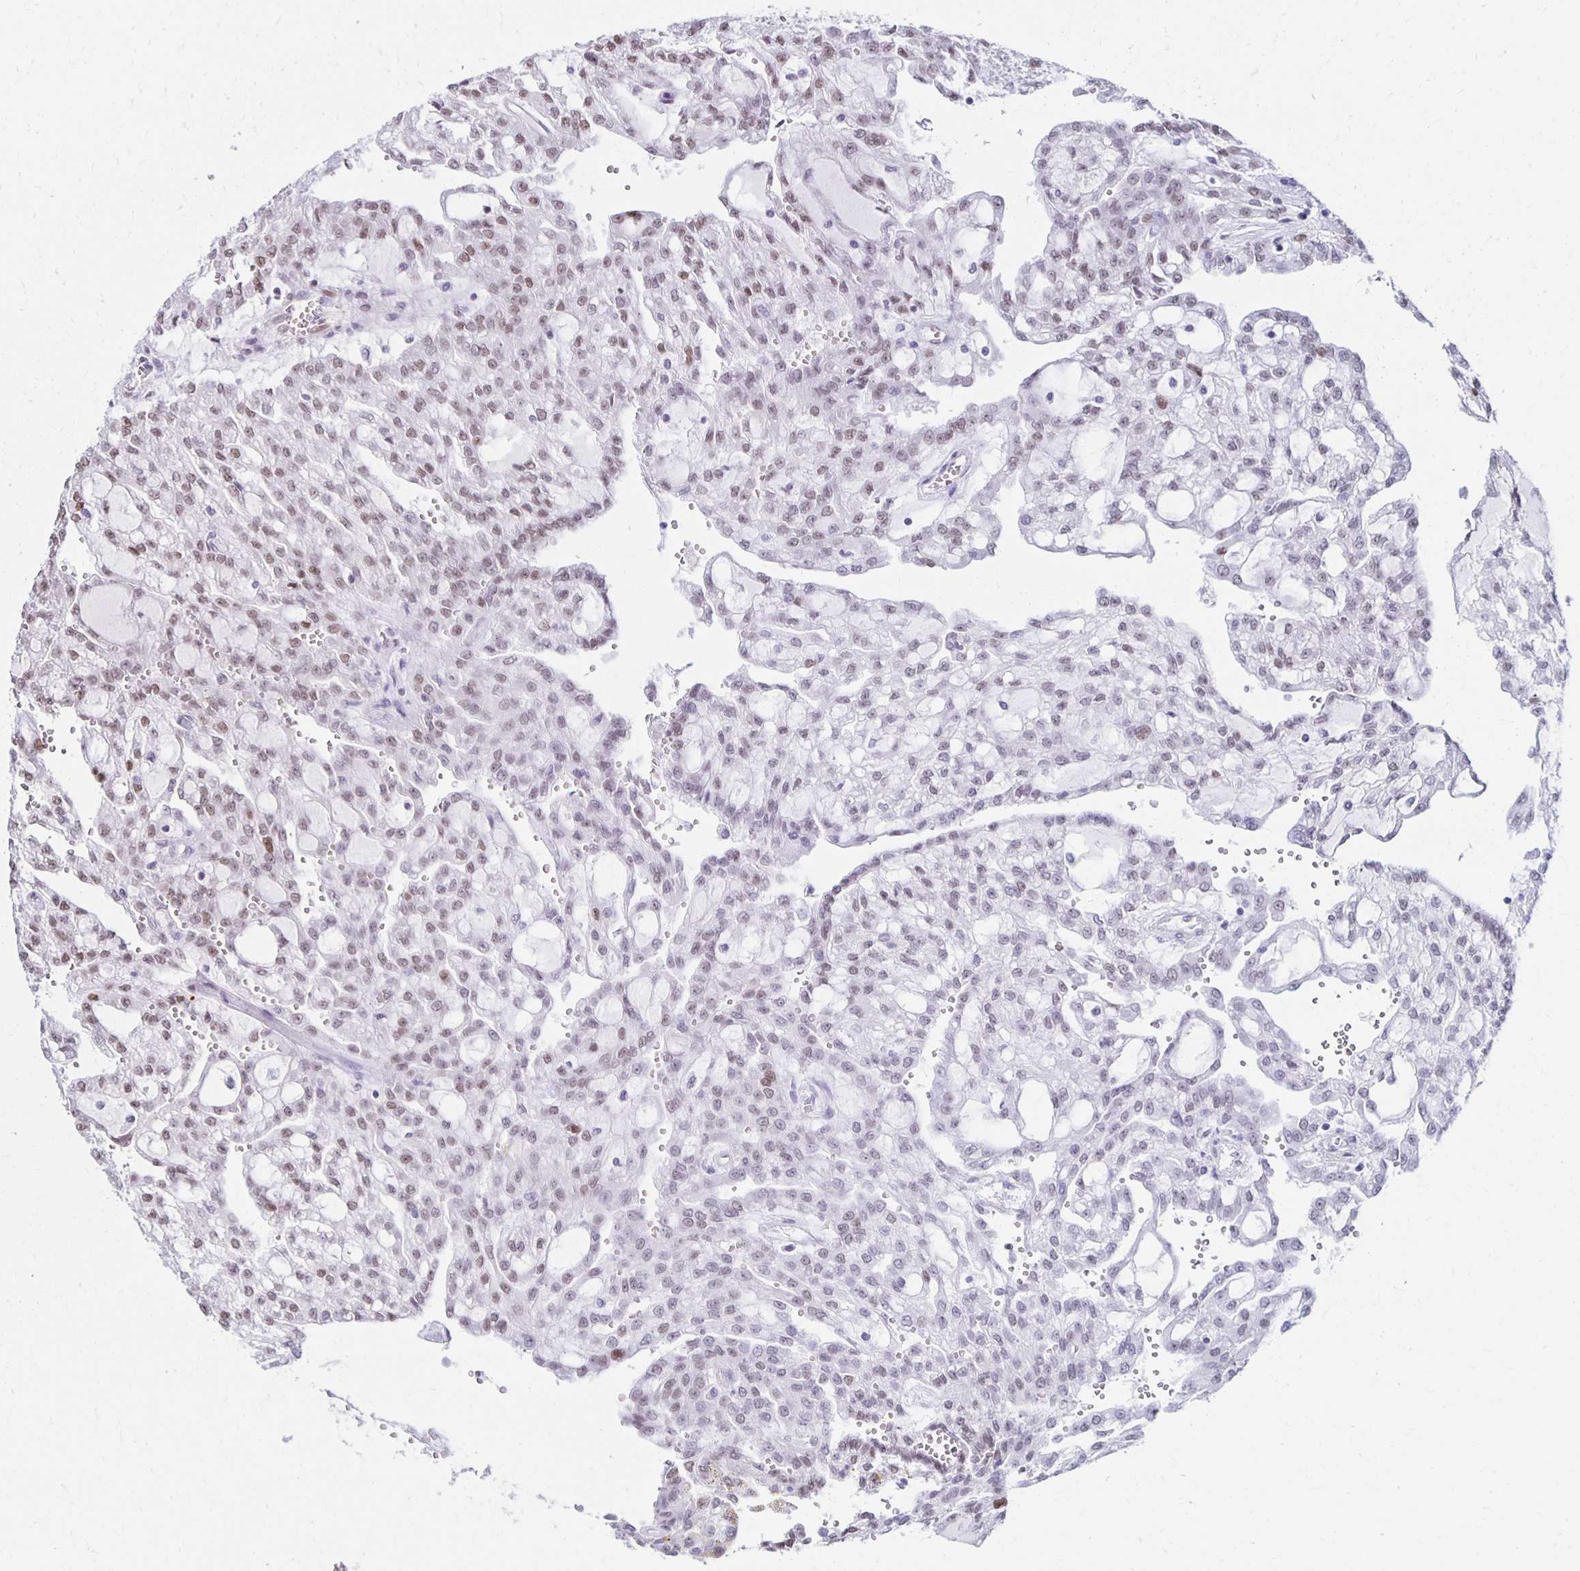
{"staining": {"intensity": "weak", "quantity": "25%-75%", "location": "nuclear"}, "tissue": "renal cancer", "cell_type": "Tumor cells", "image_type": "cancer", "snomed": [{"axis": "morphology", "description": "Adenocarcinoma, NOS"}, {"axis": "topography", "description": "Kidney"}], "caption": "Renal cancer tissue reveals weak nuclear staining in approximately 25%-75% of tumor cells", "gene": "DDB2", "patient": {"sex": "male", "age": 63}}